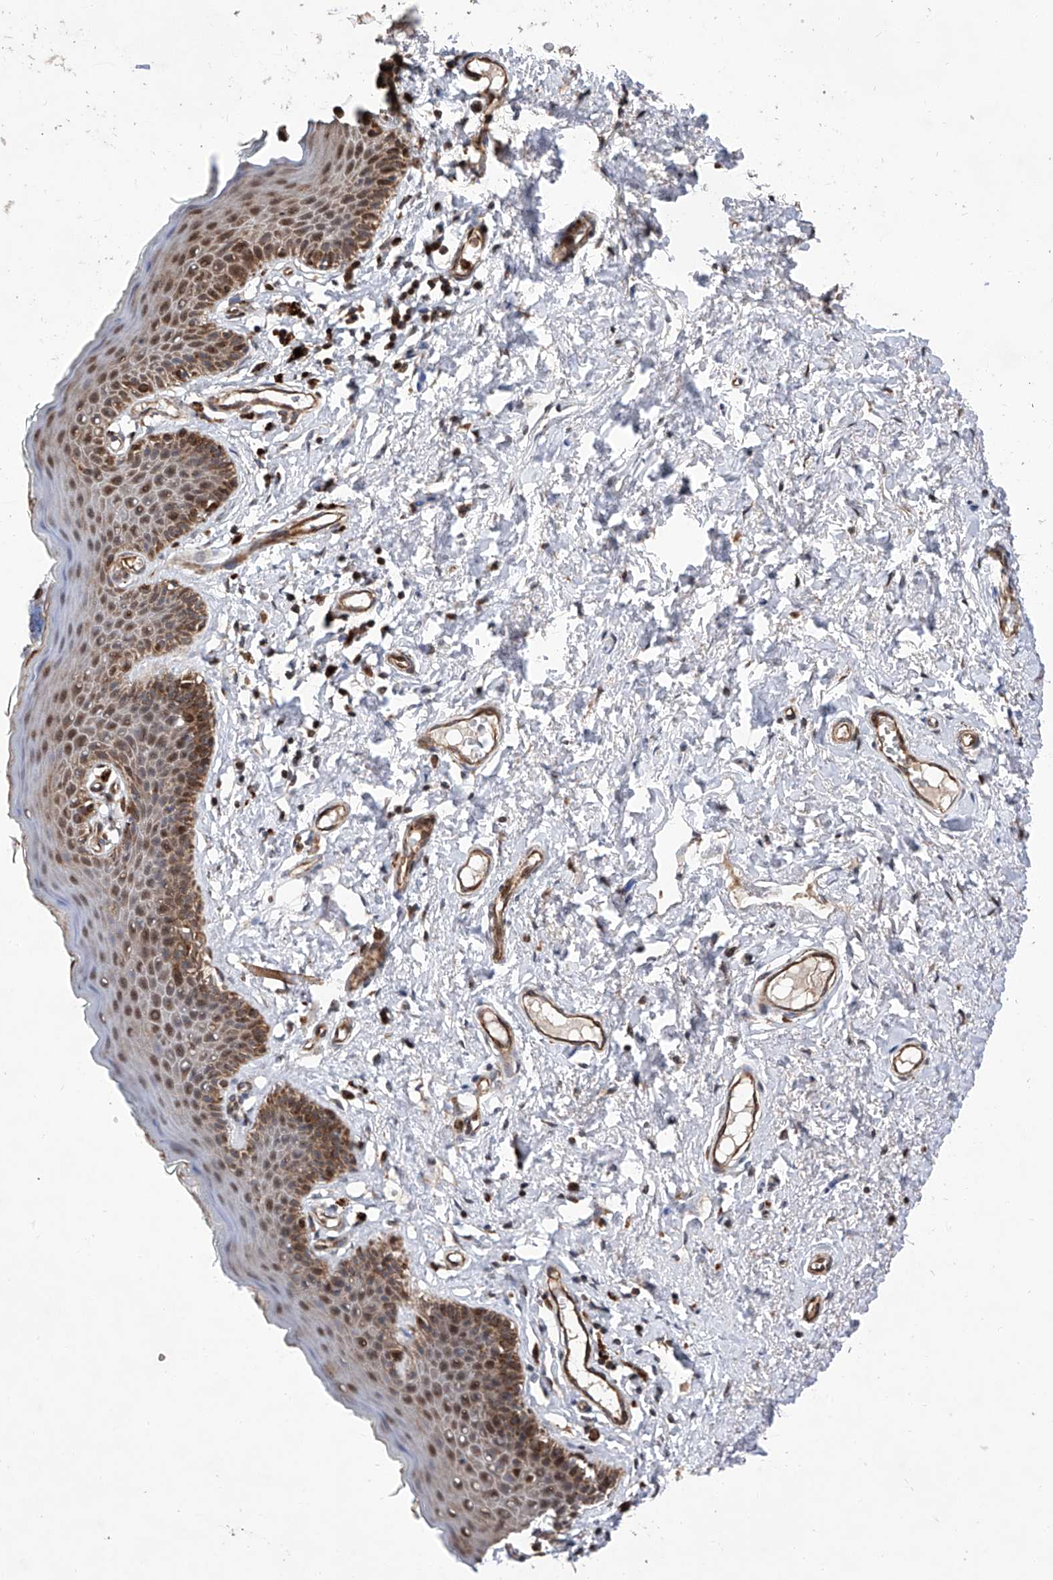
{"staining": {"intensity": "moderate", "quantity": ">75%", "location": "cytoplasmic/membranous,nuclear"}, "tissue": "skin", "cell_type": "Epidermal cells", "image_type": "normal", "snomed": [{"axis": "morphology", "description": "Normal tissue, NOS"}, {"axis": "topography", "description": "Vulva"}], "caption": "A high-resolution histopathology image shows immunohistochemistry staining of normal skin, which reveals moderate cytoplasmic/membranous,nuclear positivity in about >75% of epidermal cells.", "gene": "FARP2", "patient": {"sex": "female", "age": 66}}